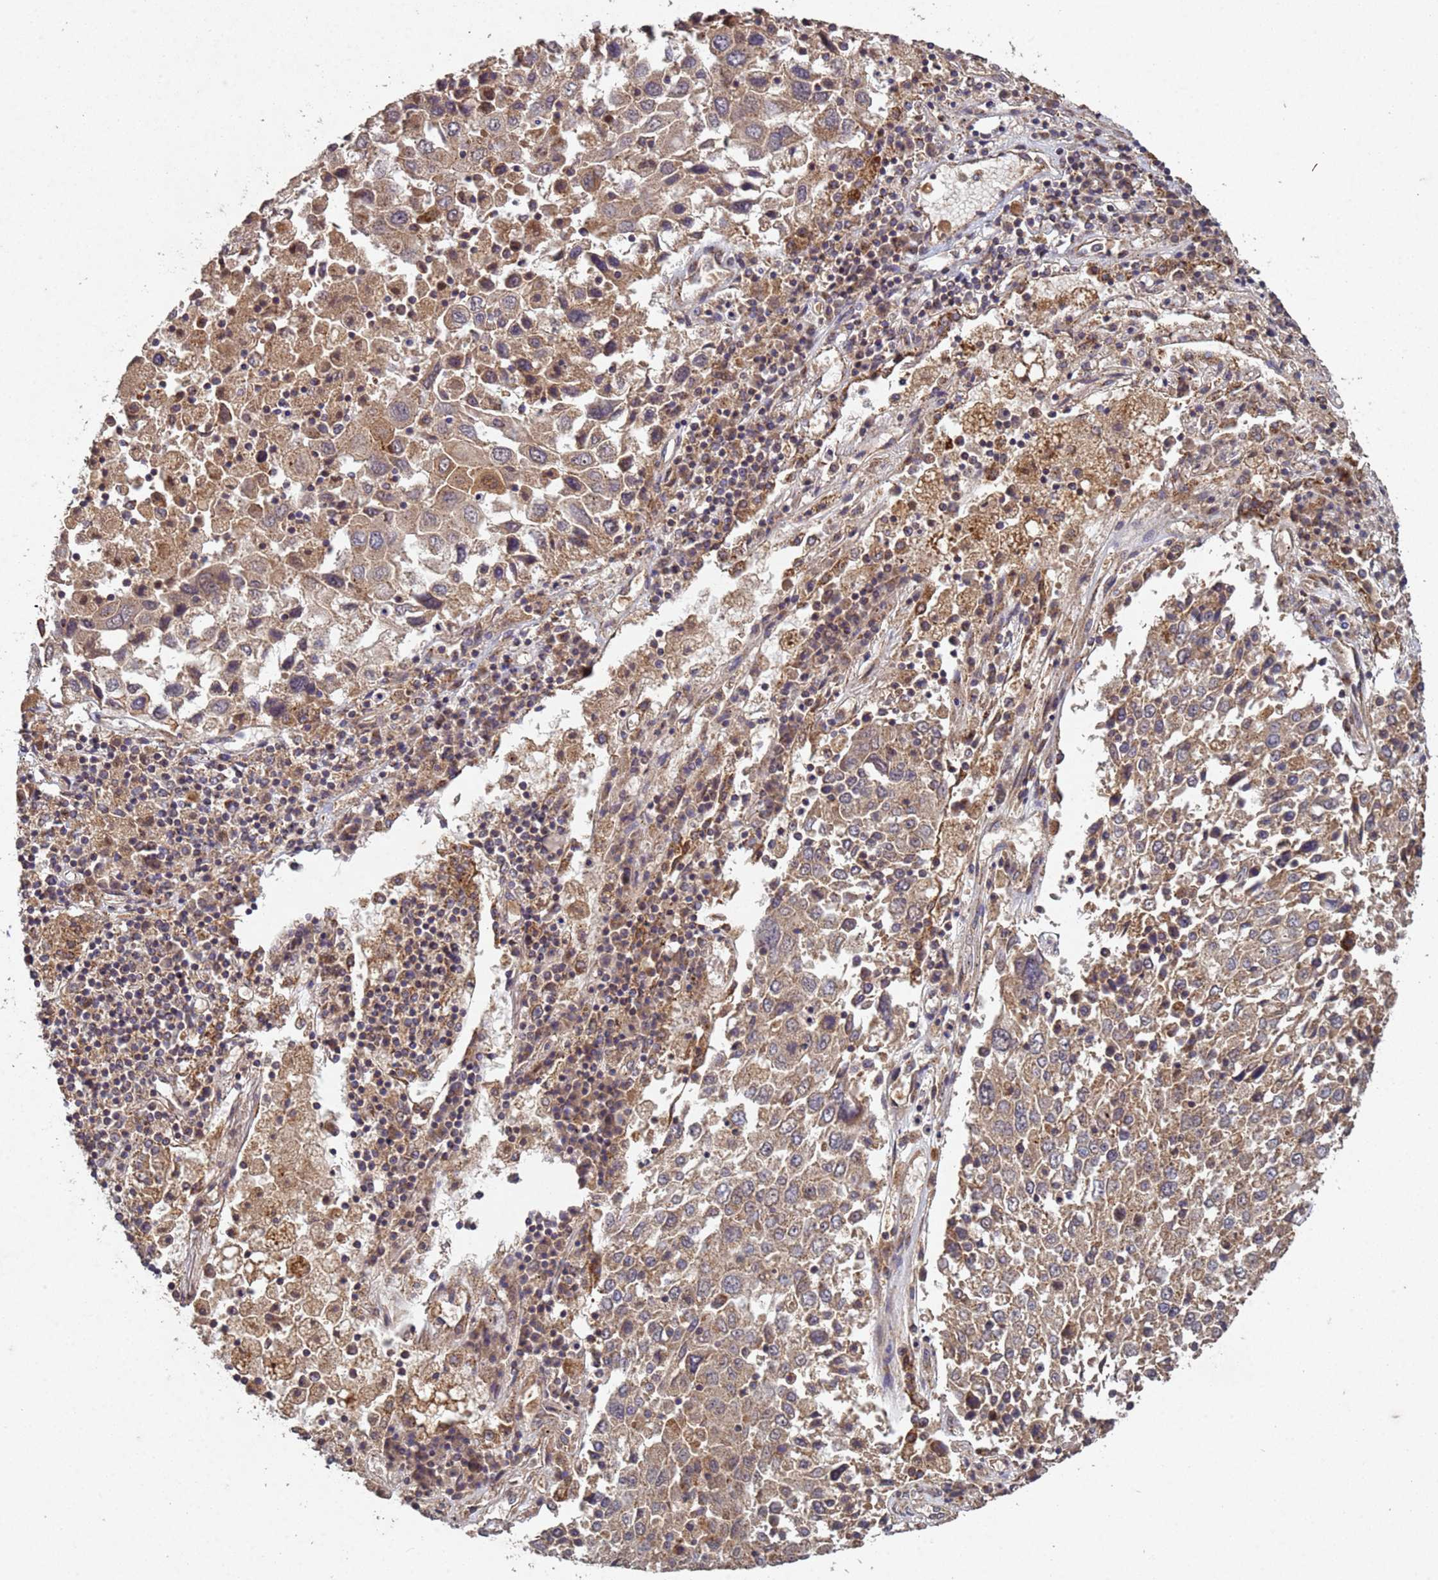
{"staining": {"intensity": "moderate", "quantity": ">75%", "location": "cytoplasmic/membranous"}, "tissue": "lung cancer", "cell_type": "Tumor cells", "image_type": "cancer", "snomed": [{"axis": "morphology", "description": "Squamous cell carcinoma, NOS"}, {"axis": "topography", "description": "Lung"}], "caption": "The immunohistochemical stain highlights moderate cytoplasmic/membranous positivity in tumor cells of lung squamous cell carcinoma tissue.", "gene": "FASTKD1", "patient": {"sex": "male", "age": 65}}